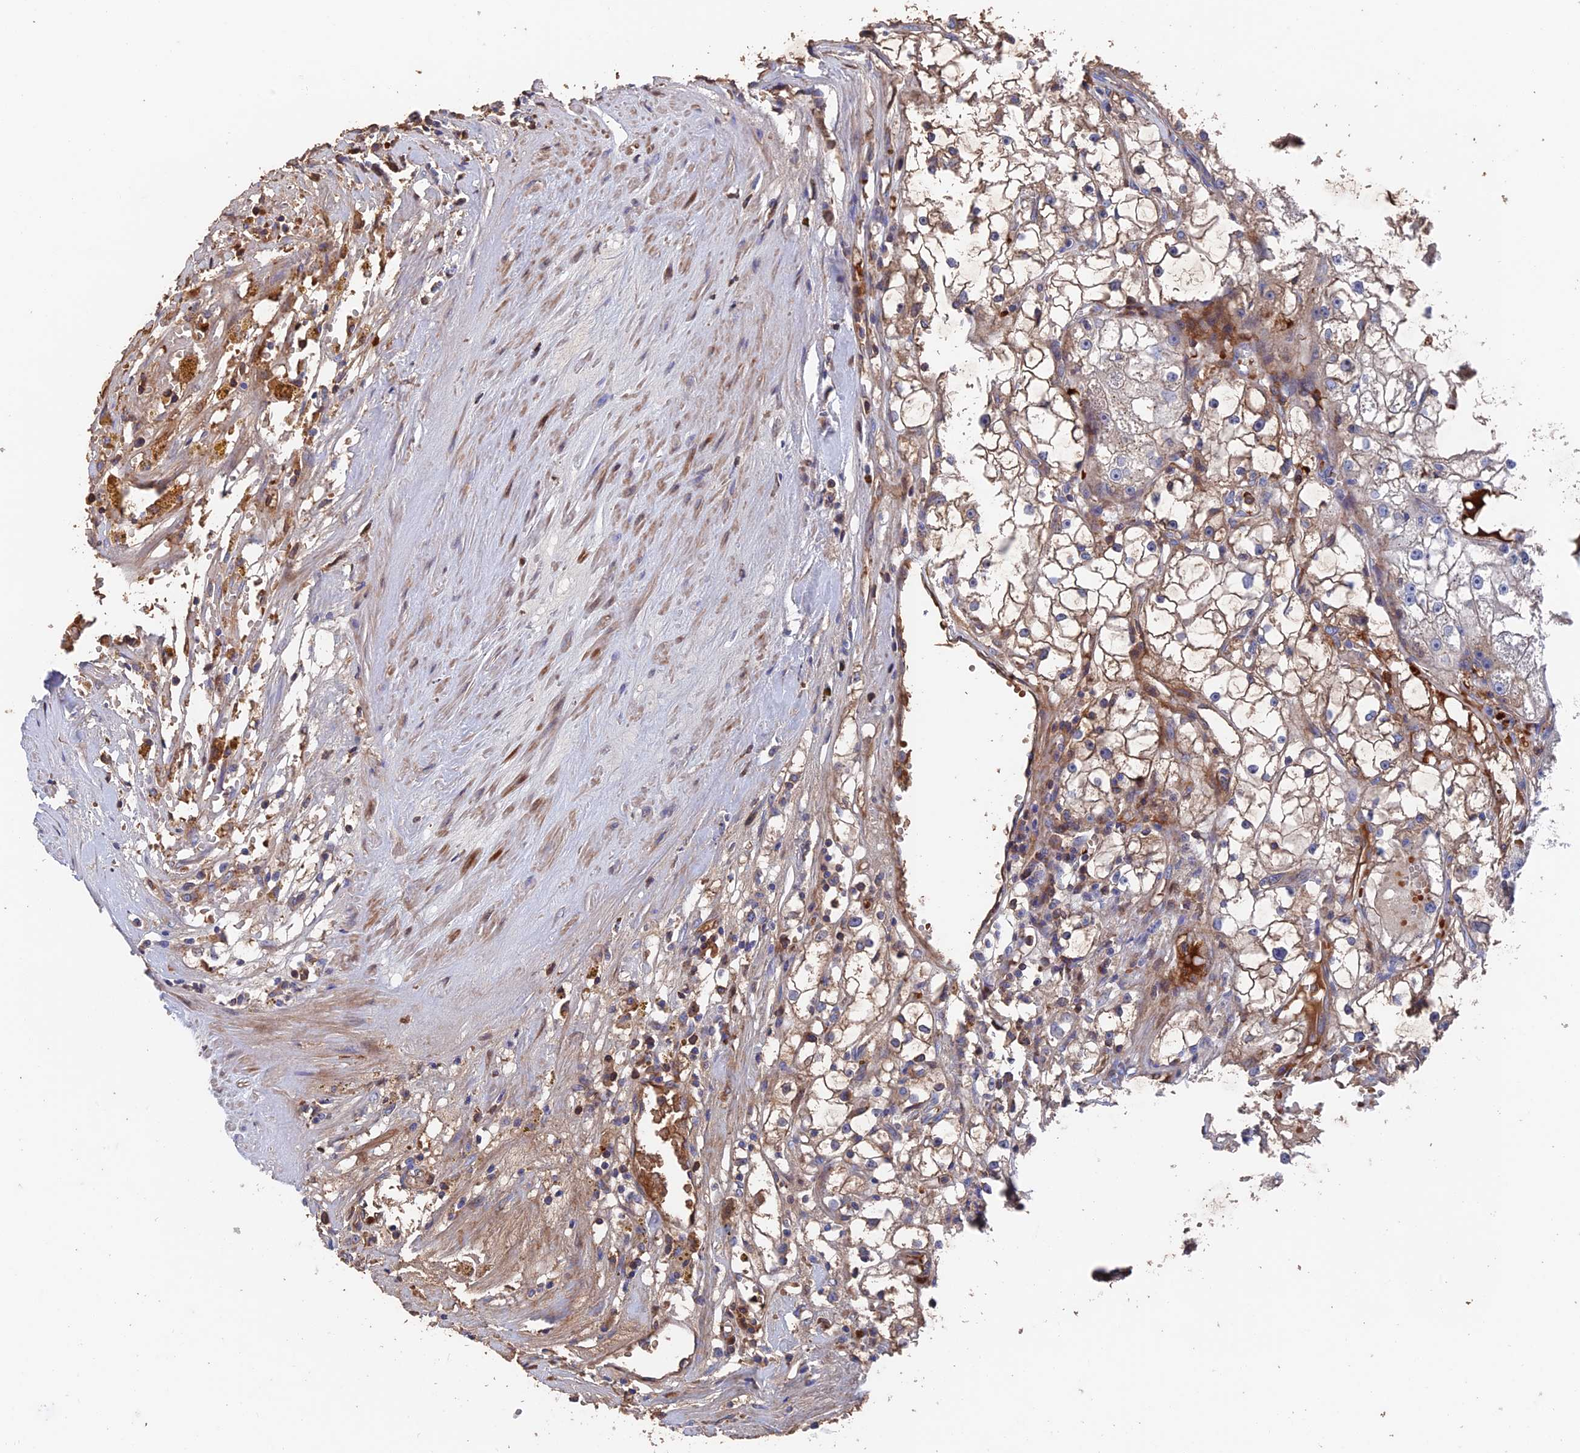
{"staining": {"intensity": "moderate", "quantity": "25%-75%", "location": "cytoplasmic/membranous"}, "tissue": "renal cancer", "cell_type": "Tumor cells", "image_type": "cancer", "snomed": [{"axis": "morphology", "description": "Adenocarcinoma, NOS"}, {"axis": "topography", "description": "Kidney"}], "caption": "This image exhibits renal cancer stained with immunohistochemistry (IHC) to label a protein in brown. The cytoplasmic/membranous of tumor cells show moderate positivity for the protein. Nuclei are counter-stained blue.", "gene": "HPF1", "patient": {"sex": "male", "age": 56}}